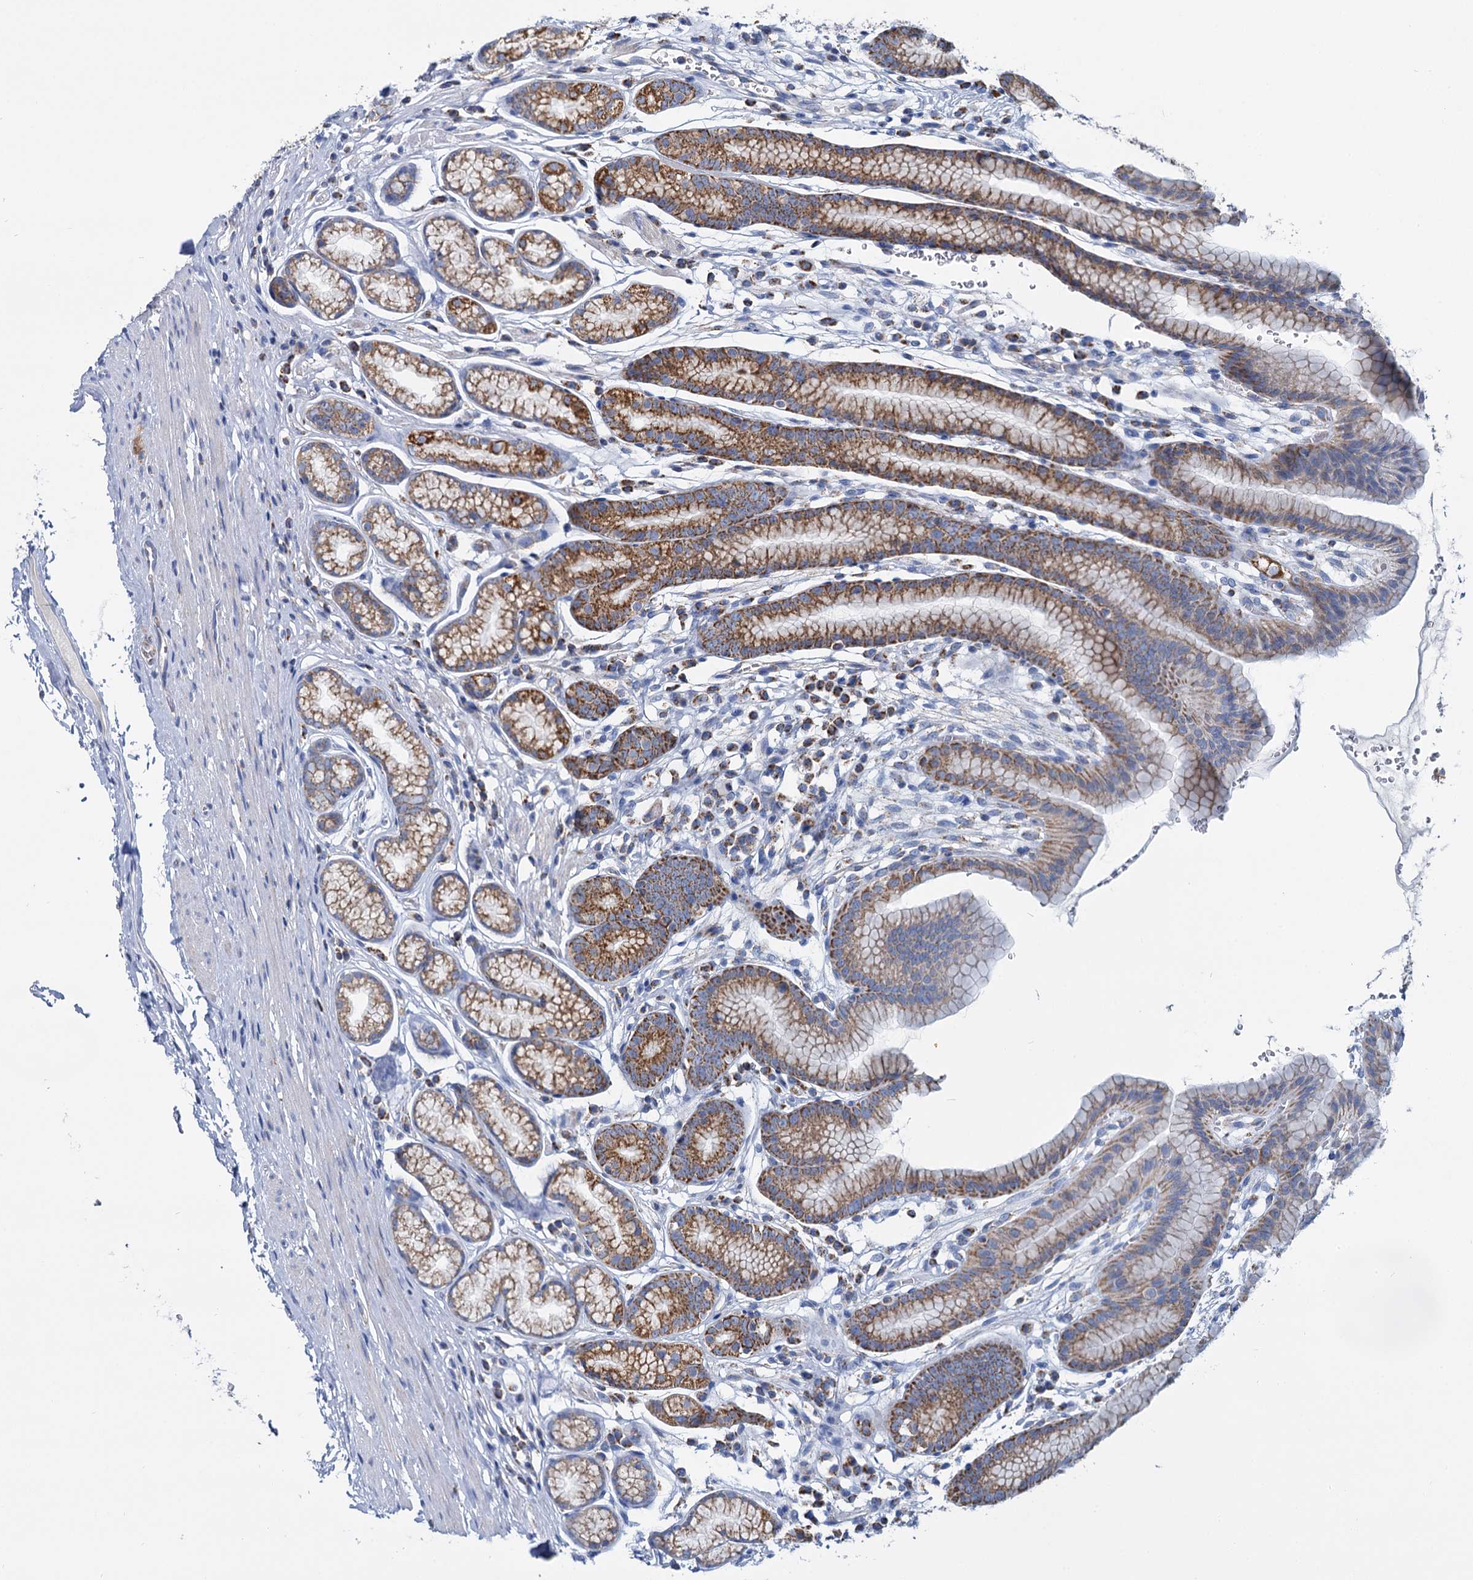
{"staining": {"intensity": "strong", "quantity": ">75%", "location": "cytoplasmic/membranous"}, "tissue": "stomach", "cell_type": "Glandular cells", "image_type": "normal", "snomed": [{"axis": "morphology", "description": "Normal tissue, NOS"}, {"axis": "topography", "description": "Stomach"}], "caption": "Immunohistochemistry (IHC) staining of unremarkable stomach, which displays high levels of strong cytoplasmic/membranous expression in about >75% of glandular cells indicating strong cytoplasmic/membranous protein staining. The staining was performed using DAB (3,3'-diaminobenzidine) (brown) for protein detection and nuclei were counterstained in hematoxylin (blue).", "gene": "CCP110", "patient": {"sex": "male", "age": 42}}